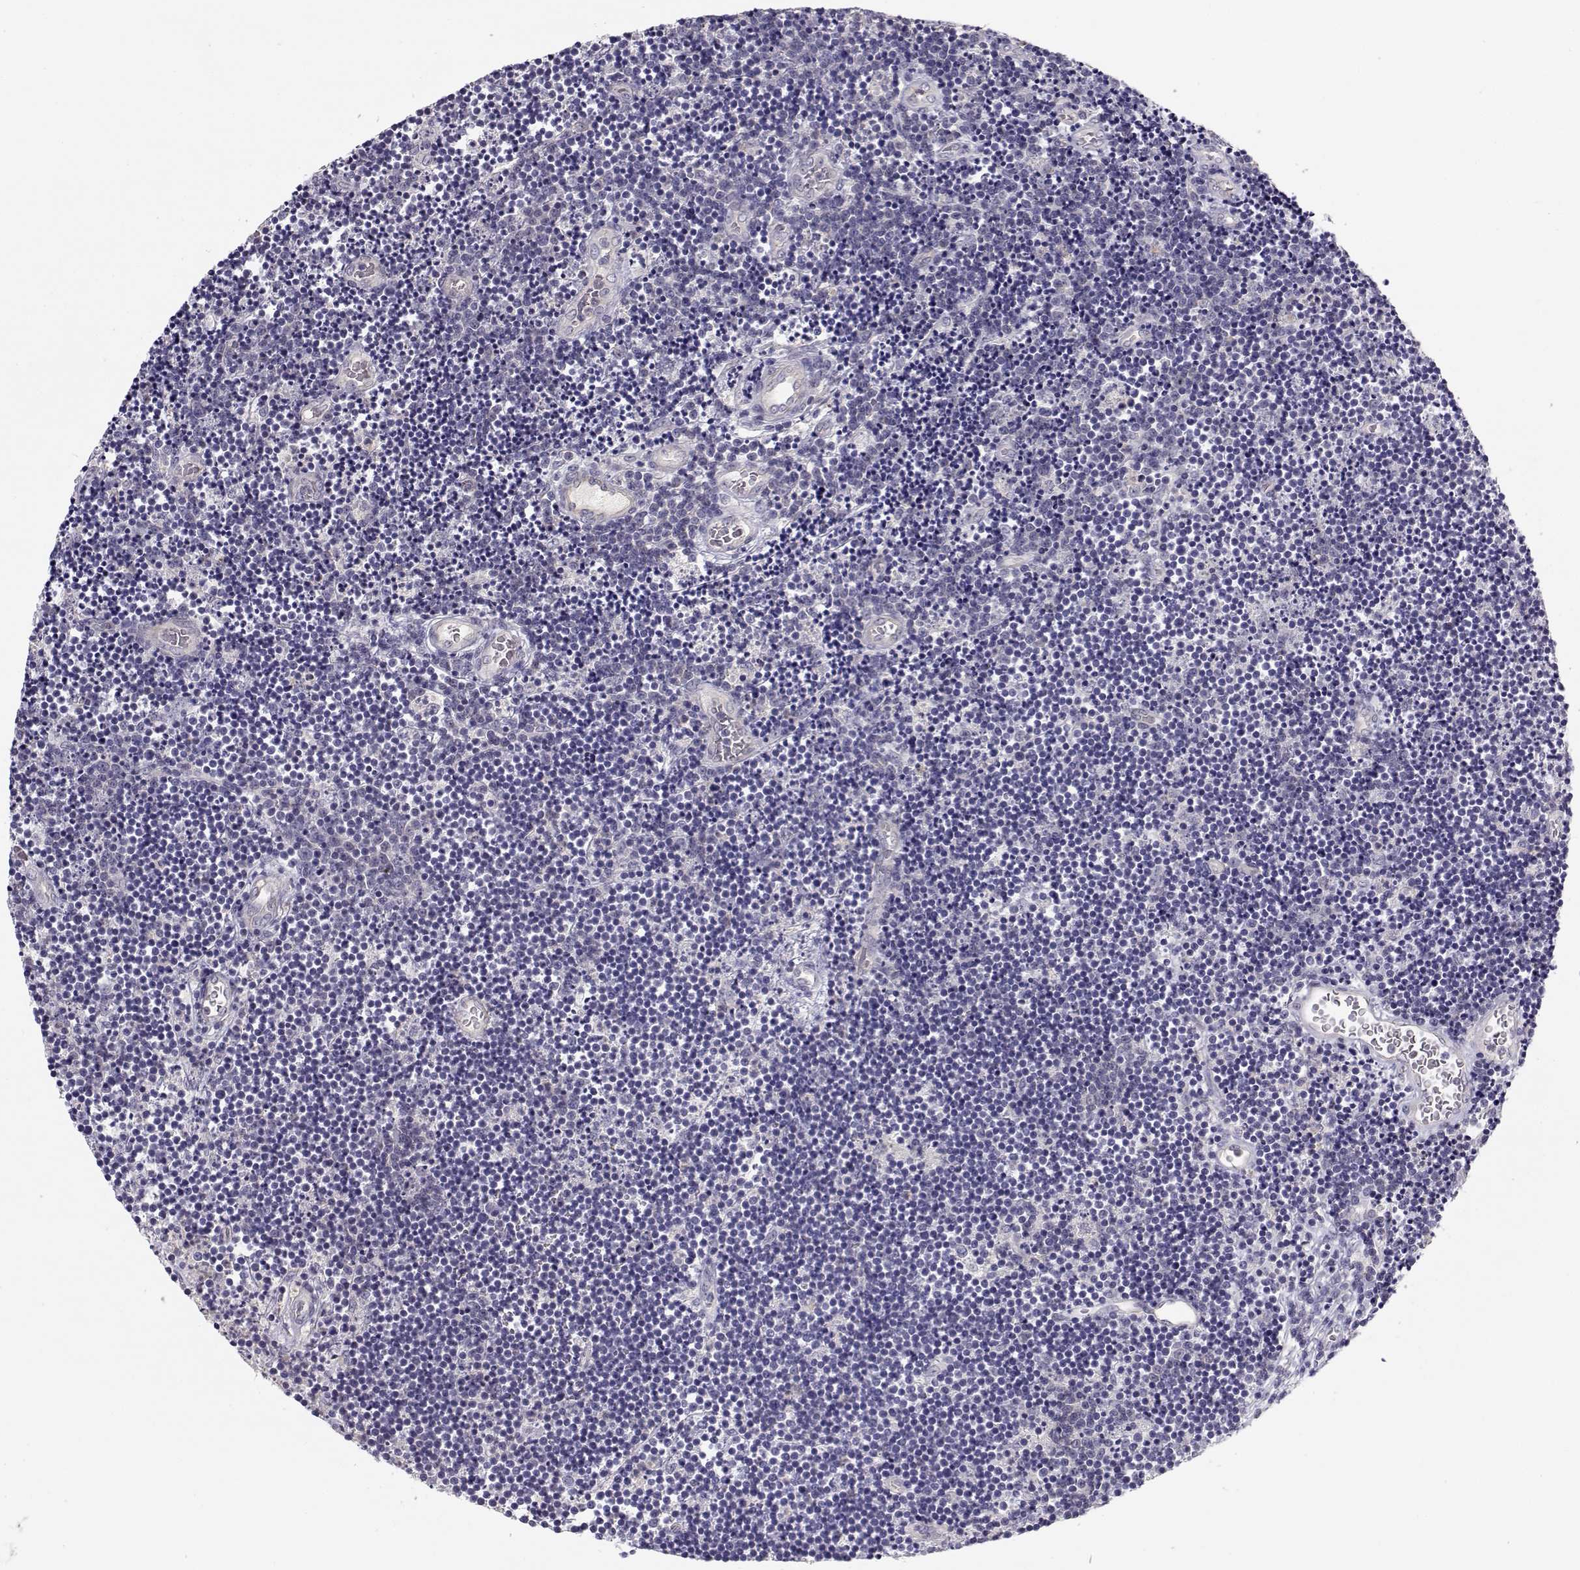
{"staining": {"intensity": "negative", "quantity": "none", "location": "none"}, "tissue": "lymphoma", "cell_type": "Tumor cells", "image_type": "cancer", "snomed": [{"axis": "morphology", "description": "Malignant lymphoma, non-Hodgkin's type, Low grade"}, {"axis": "topography", "description": "Brain"}], "caption": "Image shows no protein positivity in tumor cells of low-grade malignant lymphoma, non-Hodgkin's type tissue.", "gene": "TMEM145", "patient": {"sex": "female", "age": 66}}